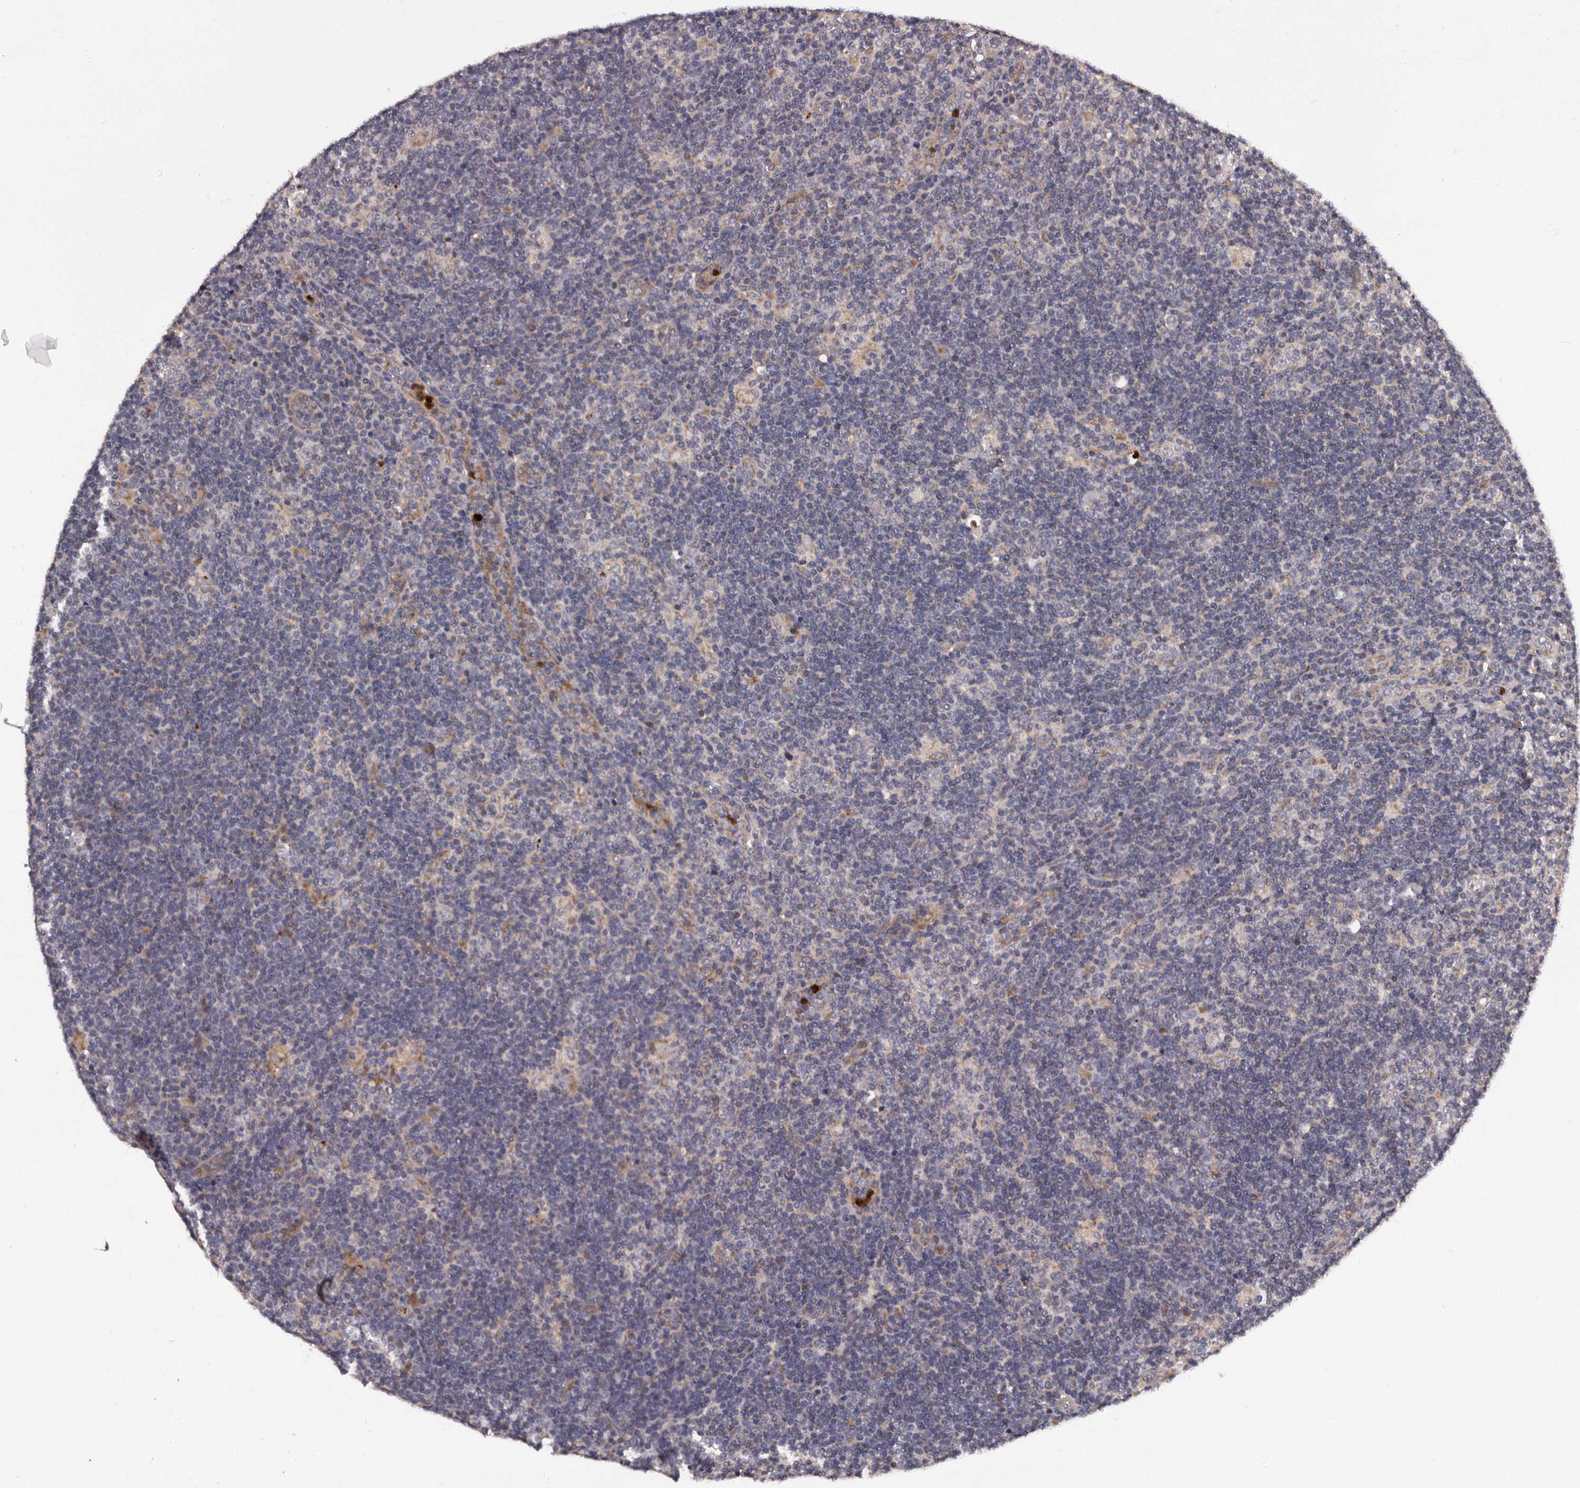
{"staining": {"intensity": "negative", "quantity": "none", "location": "none"}, "tissue": "lymphoma", "cell_type": "Tumor cells", "image_type": "cancer", "snomed": [{"axis": "morphology", "description": "Hodgkin's disease, NOS"}, {"axis": "topography", "description": "Lymph node"}], "caption": "Micrograph shows no protein staining in tumor cells of lymphoma tissue.", "gene": "ADCK5", "patient": {"sex": "female", "age": 57}}